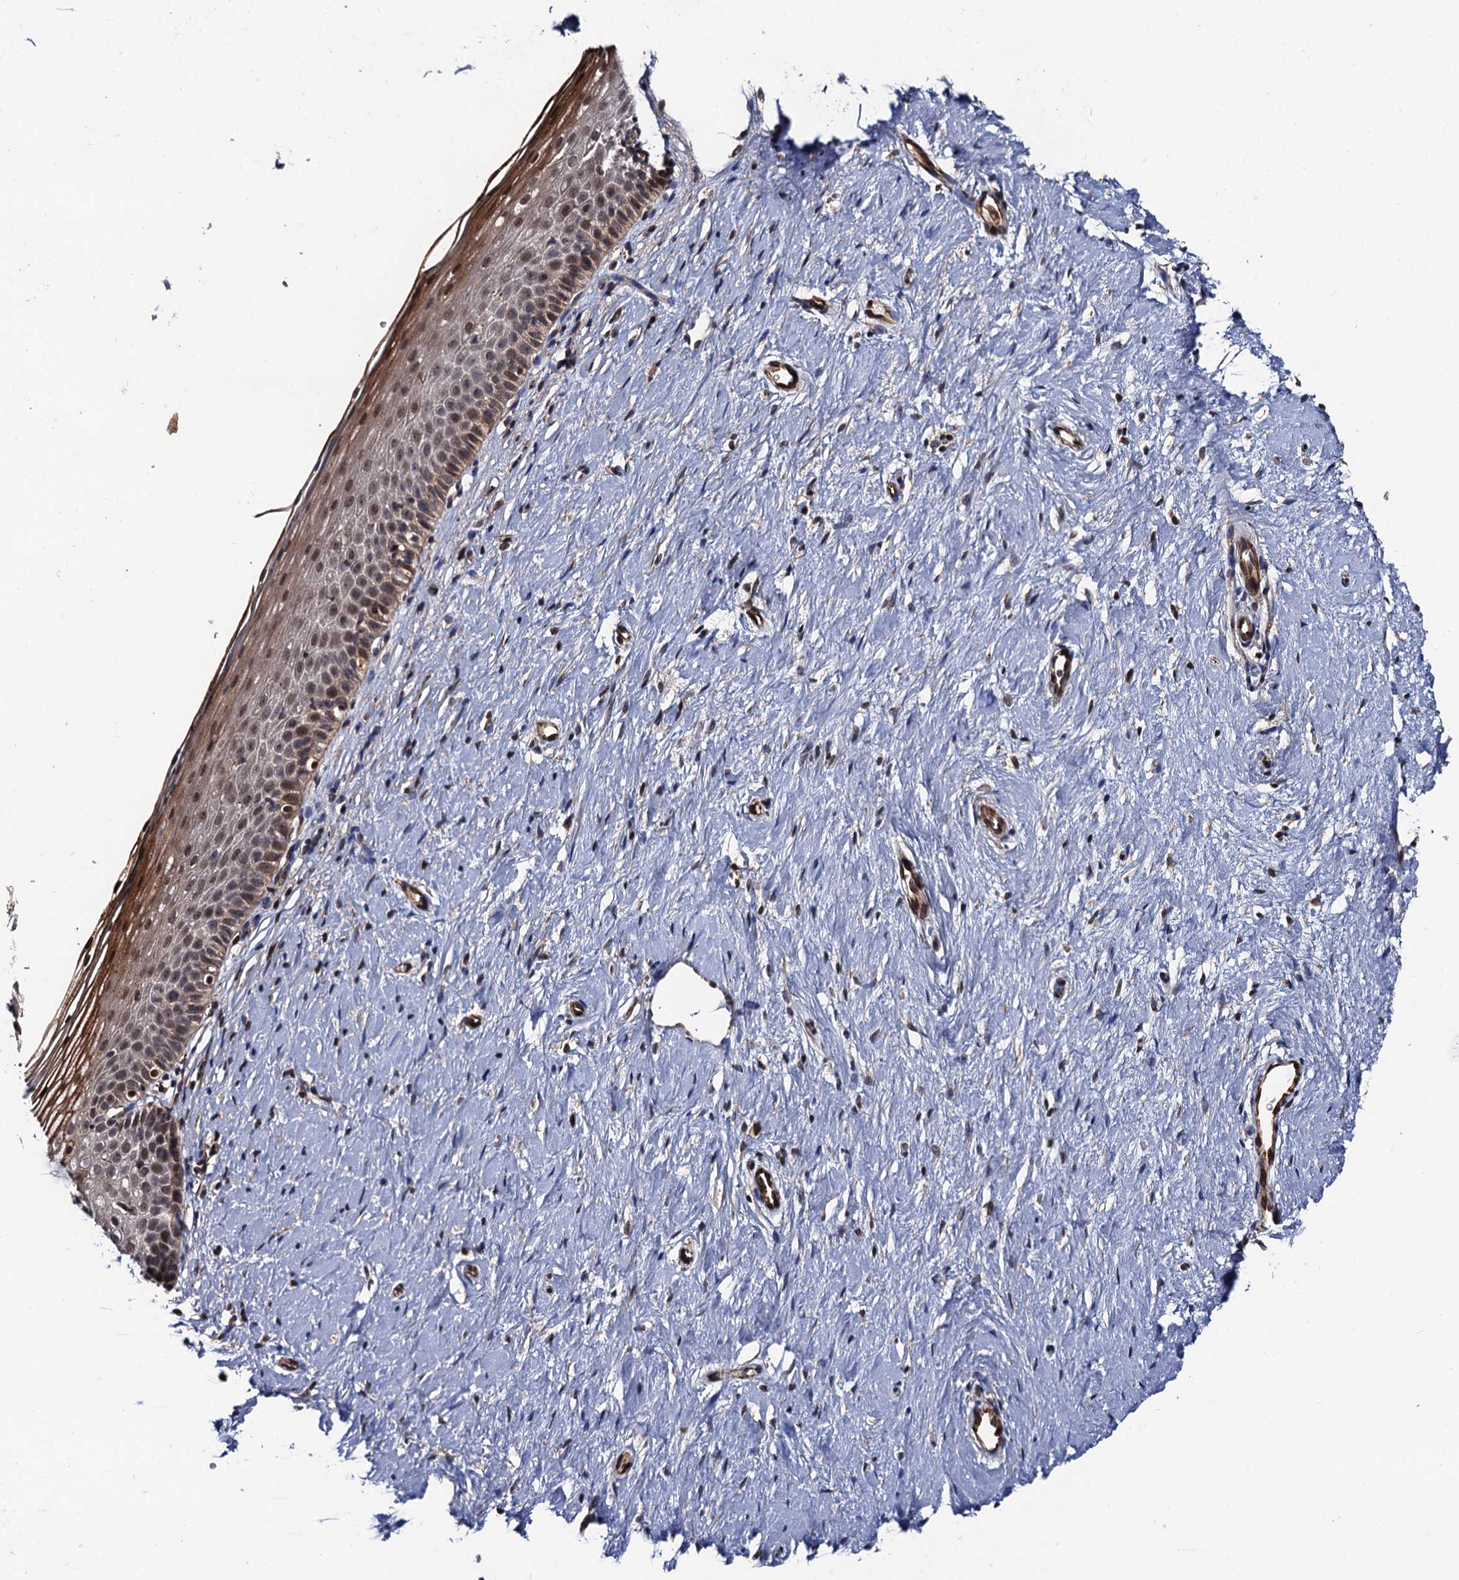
{"staining": {"intensity": "moderate", "quantity": ">75%", "location": "cytoplasmic/membranous,nuclear"}, "tissue": "cervix", "cell_type": "Glandular cells", "image_type": "normal", "snomed": [{"axis": "morphology", "description": "Normal tissue, NOS"}, {"axis": "topography", "description": "Cervix"}], "caption": "Brown immunohistochemical staining in benign human cervix exhibits moderate cytoplasmic/membranous,nuclear expression in about >75% of glandular cells. (Stains: DAB (3,3'-diaminobenzidine) in brown, nuclei in blue, Microscopy: brightfield microscopy at high magnification).", "gene": "FSIP1", "patient": {"sex": "female", "age": 57}}